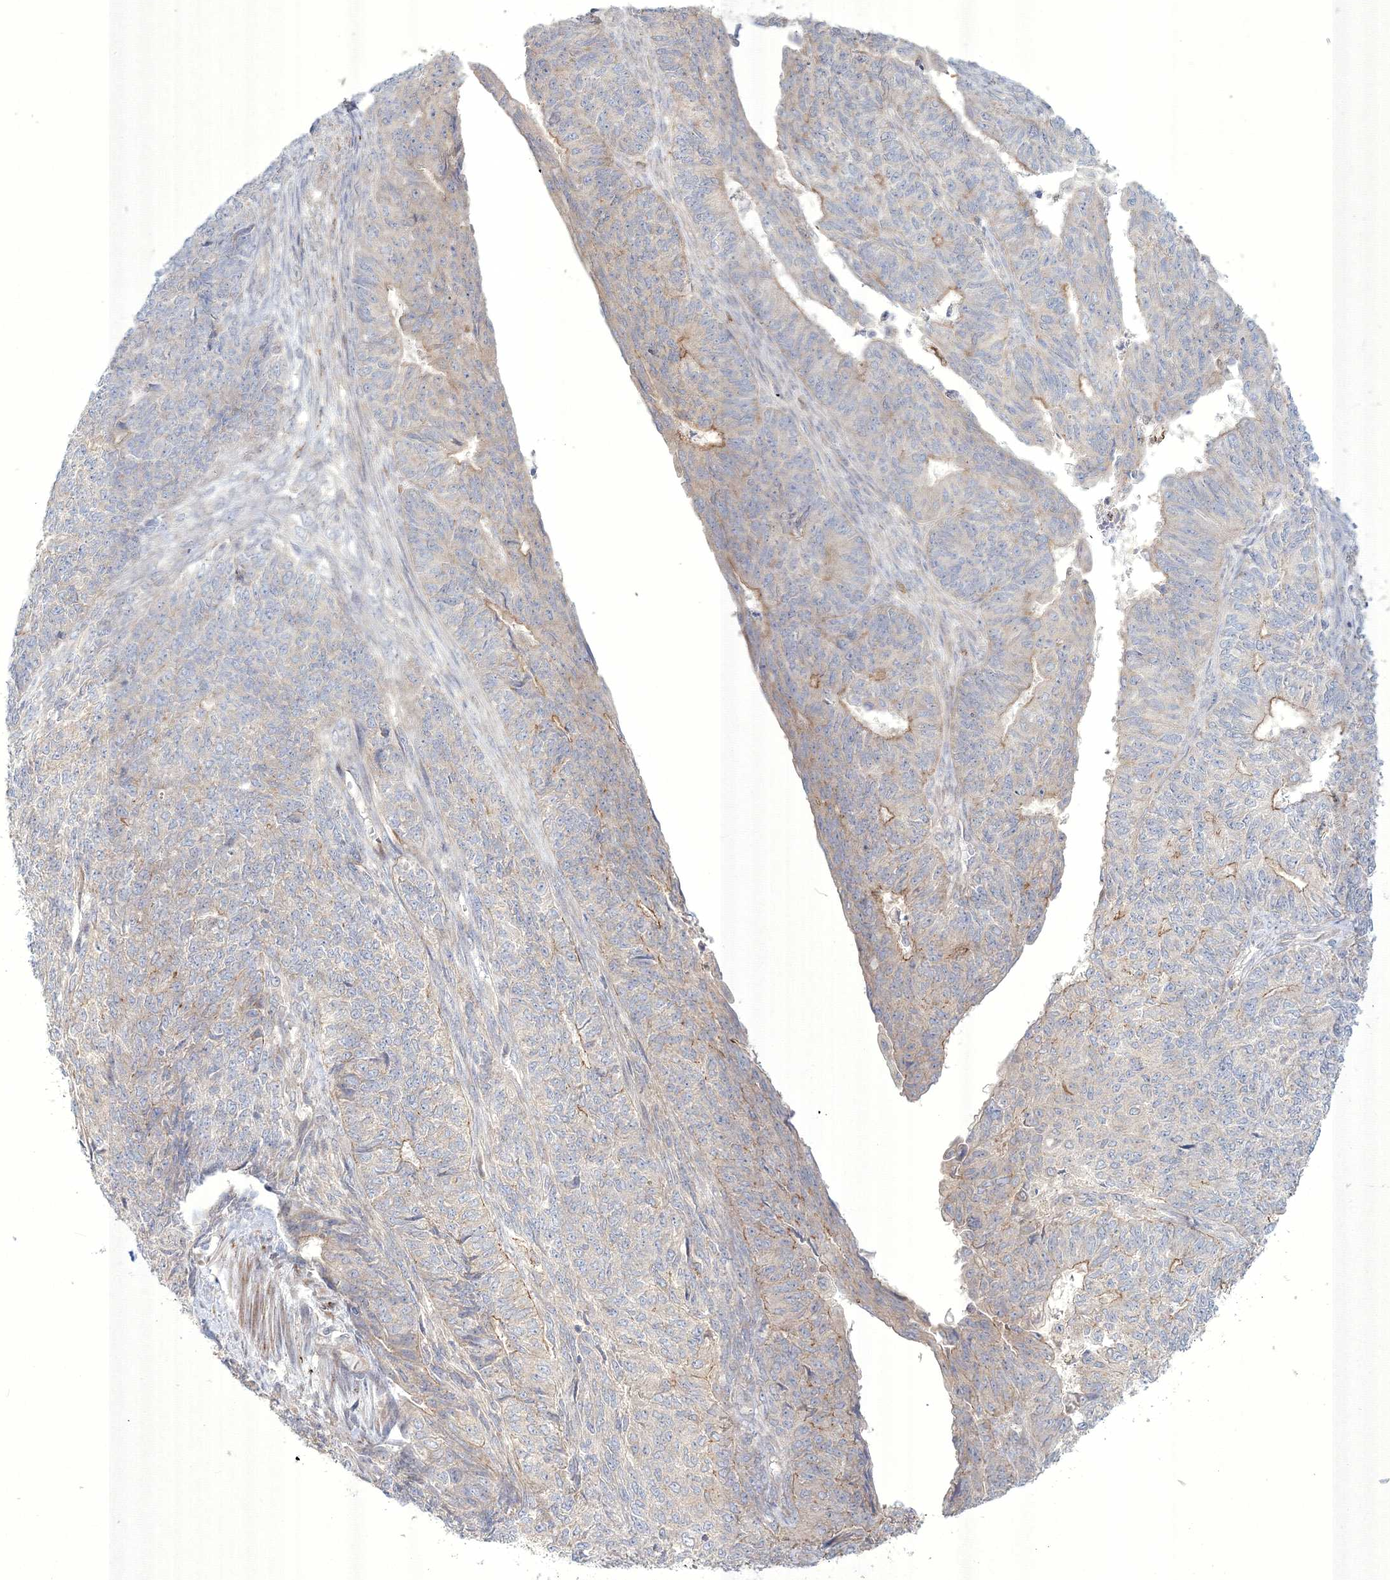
{"staining": {"intensity": "weak", "quantity": "<25%", "location": "cytoplasmic/membranous"}, "tissue": "endometrial cancer", "cell_type": "Tumor cells", "image_type": "cancer", "snomed": [{"axis": "morphology", "description": "Adenocarcinoma, NOS"}, {"axis": "topography", "description": "Endometrium"}], "caption": "Histopathology image shows no protein expression in tumor cells of endometrial cancer tissue. (DAB immunohistochemistry (IHC) with hematoxylin counter stain).", "gene": "WDR49", "patient": {"sex": "female", "age": 32}}